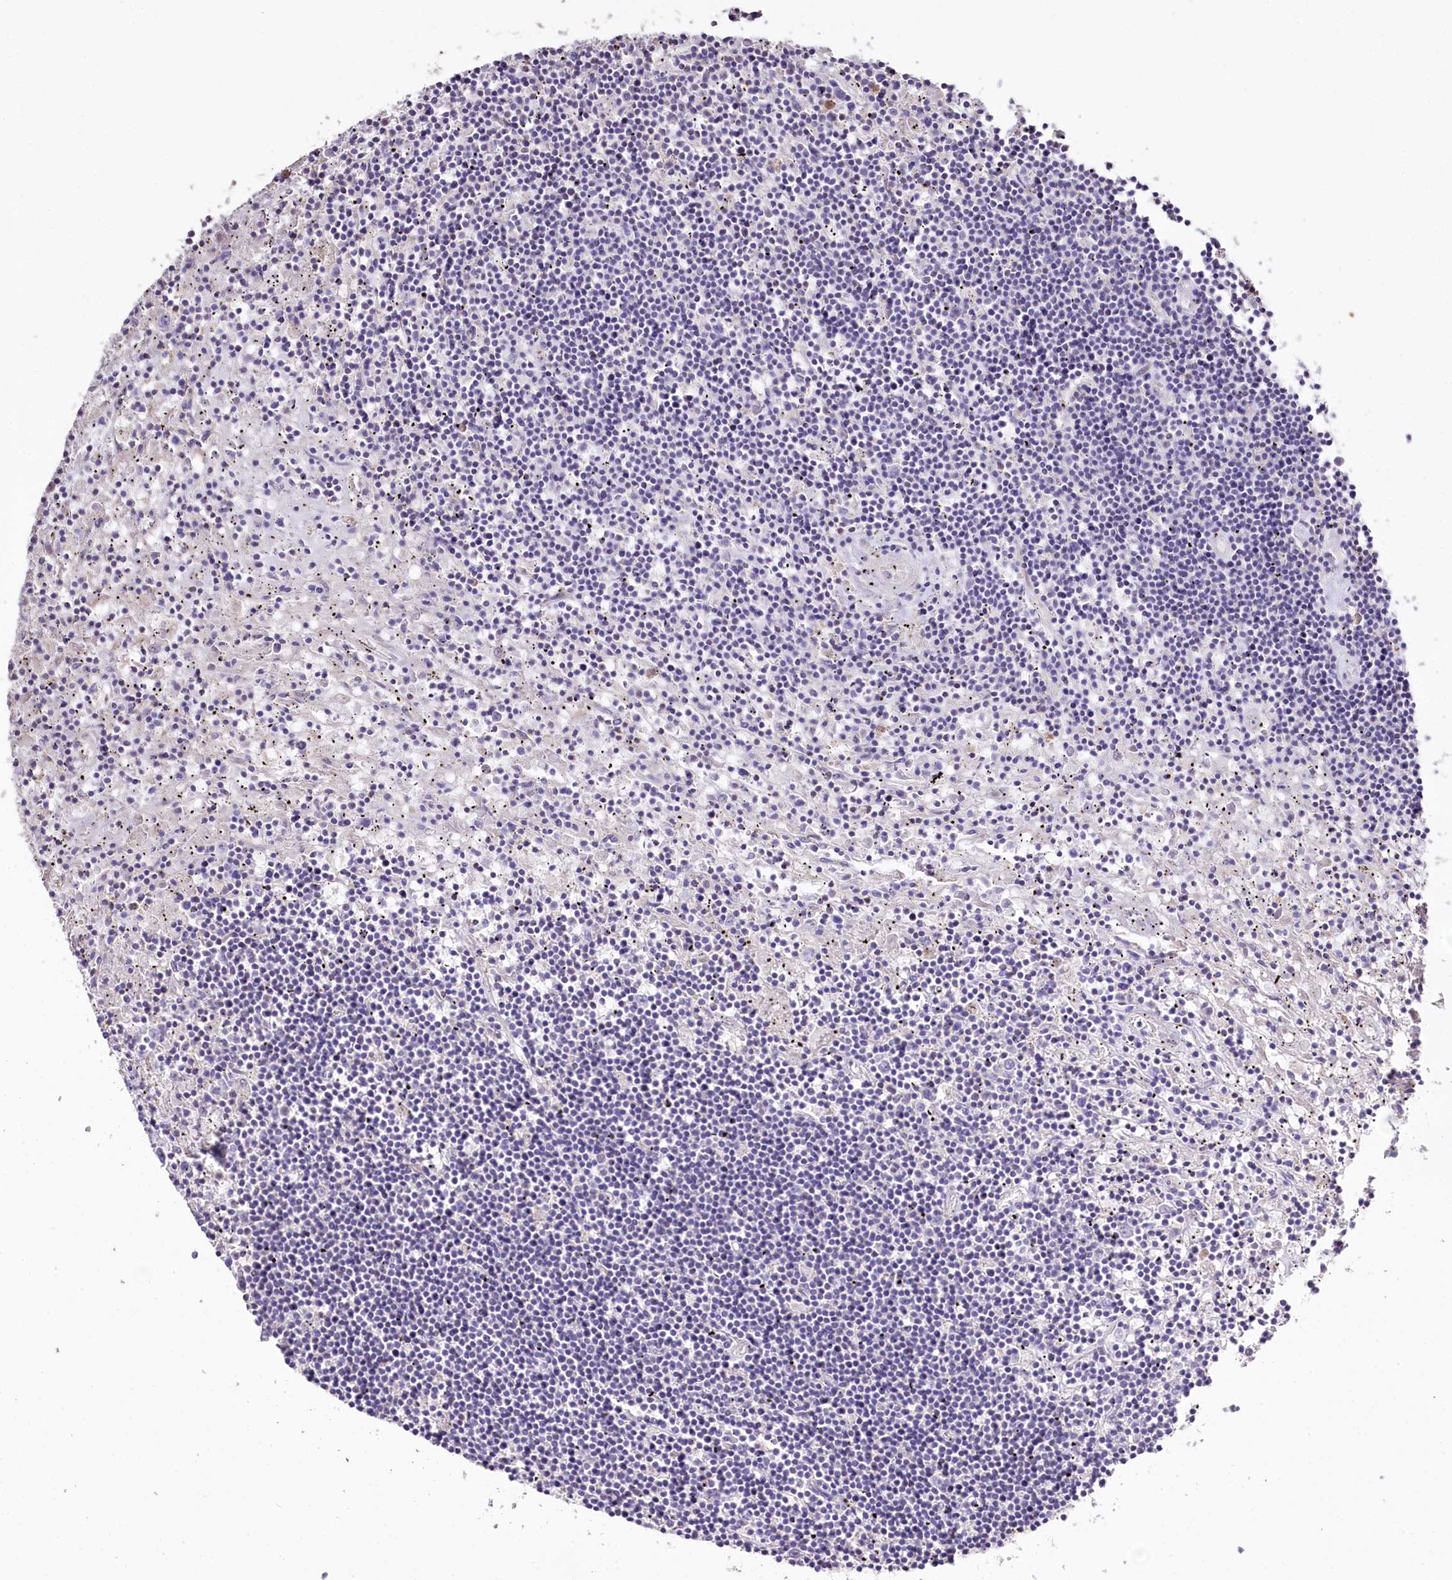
{"staining": {"intensity": "negative", "quantity": "none", "location": "none"}, "tissue": "lymphoma", "cell_type": "Tumor cells", "image_type": "cancer", "snomed": [{"axis": "morphology", "description": "Malignant lymphoma, non-Hodgkin's type, Low grade"}, {"axis": "topography", "description": "Spleen"}], "caption": "The photomicrograph displays no significant positivity in tumor cells of malignant lymphoma, non-Hodgkin's type (low-grade). (Immunohistochemistry, brightfield microscopy, high magnification).", "gene": "PTER", "patient": {"sex": "male", "age": 76}}